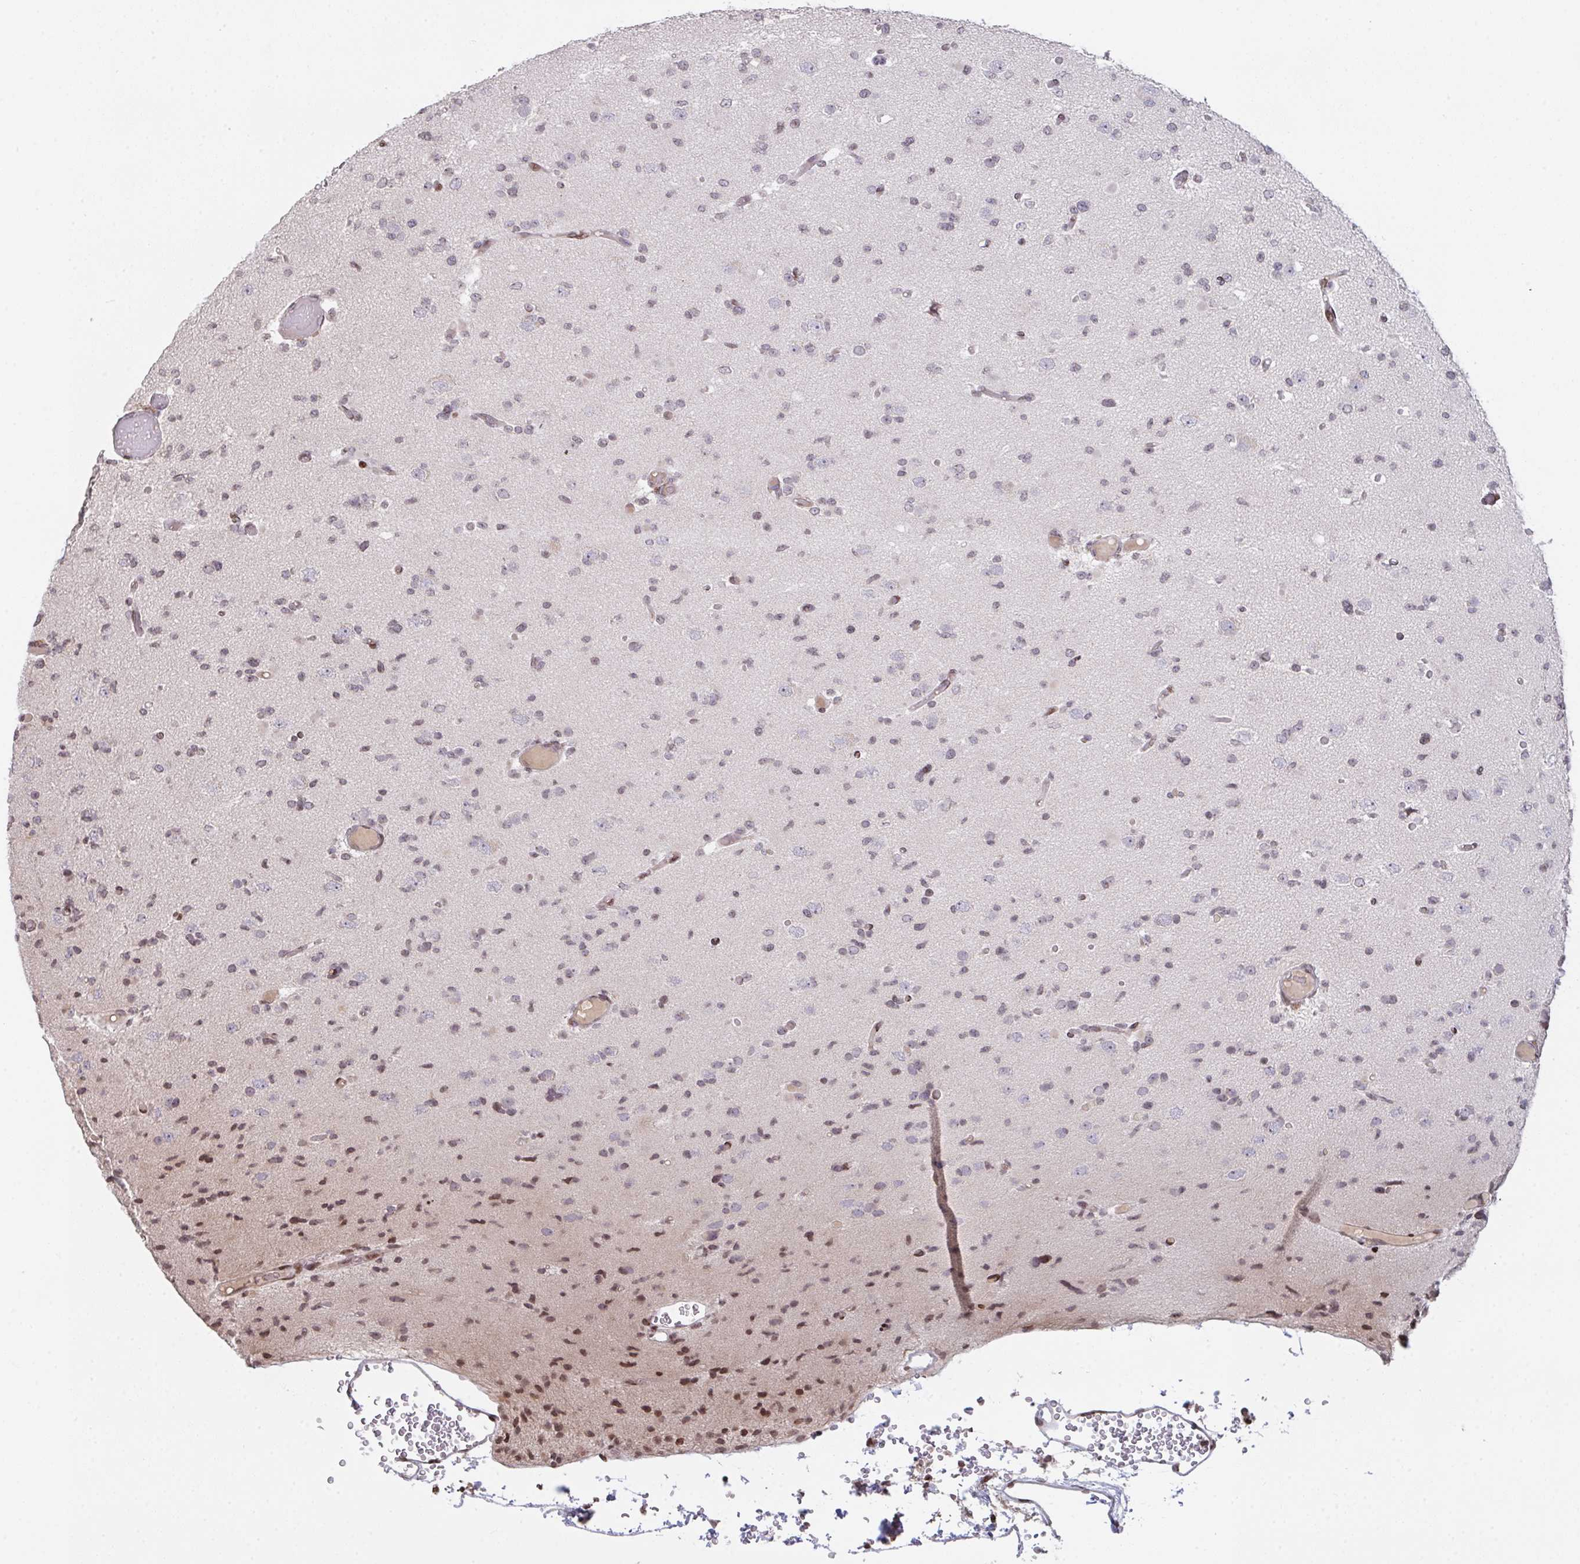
{"staining": {"intensity": "moderate", "quantity": "<25%", "location": "nuclear"}, "tissue": "glioma", "cell_type": "Tumor cells", "image_type": "cancer", "snomed": [{"axis": "morphology", "description": "Glioma, malignant, Low grade"}, {"axis": "topography", "description": "Brain"}], "caption": "Tumor cells exhibit low levels of moderate nuclear staining in approximately <25% of cells in glioma. Nuclei are stained in blue.", "gene": "PCDHB8", "patient": {"sex": "female", "age": 22}}